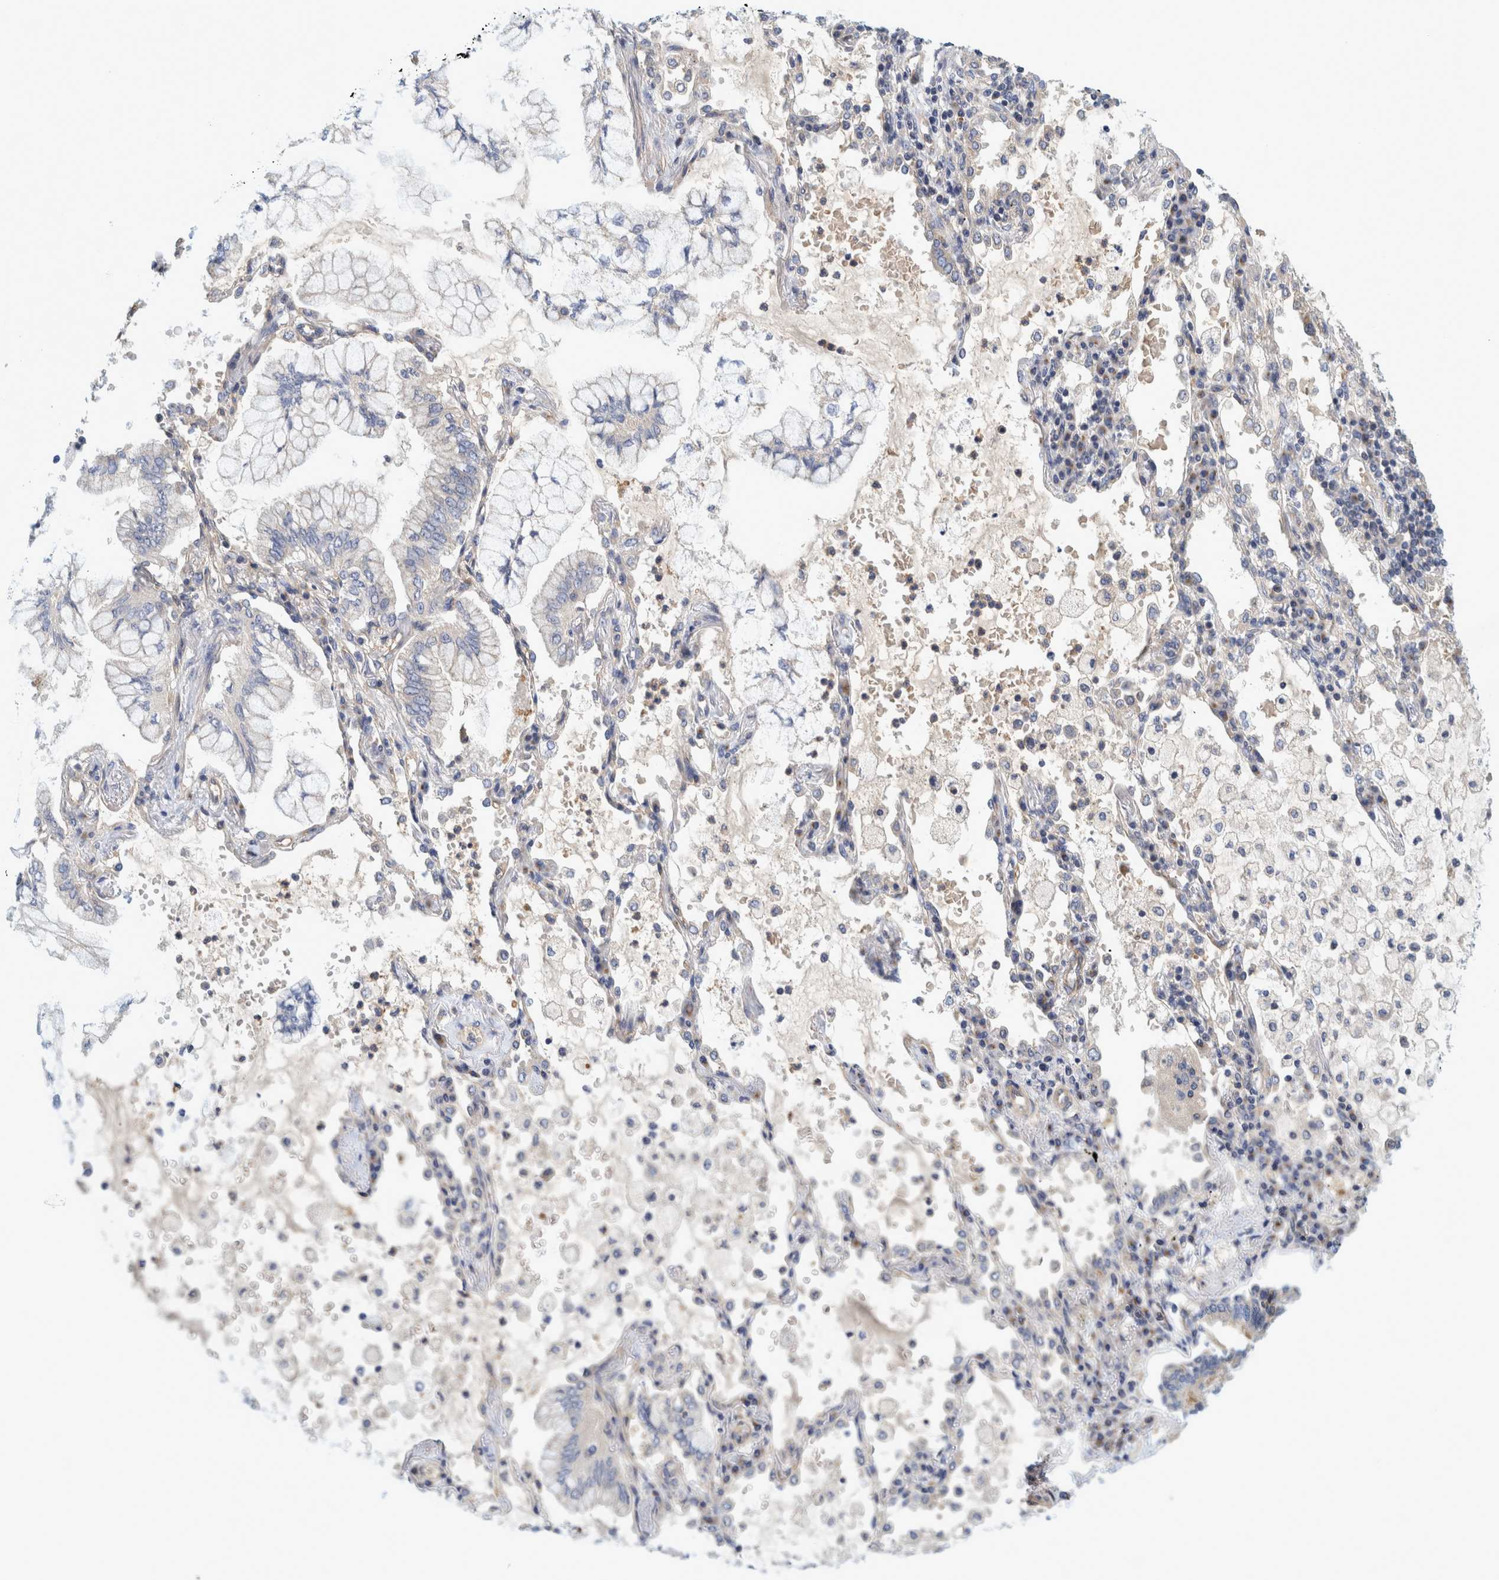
{"staining": {"intensity": "negative", "quantity": "none", "location": "none"}, "tissue": "lung cancer", "cell_type": "Tumor cells", "image_type": "cancer", "snomed": [{"axis": "morphology", "description": "Adenocarcinoma, NOS"}, {"axis": "topography", "description": "Lung"}], "caption": "A photomicrograph of lung cancer (adenocarcinoma) stained for a protein reveals no brown staining in tumor cells.", "gene": "ZNF324B", "patient": {"sex": "female", "age": 70}}